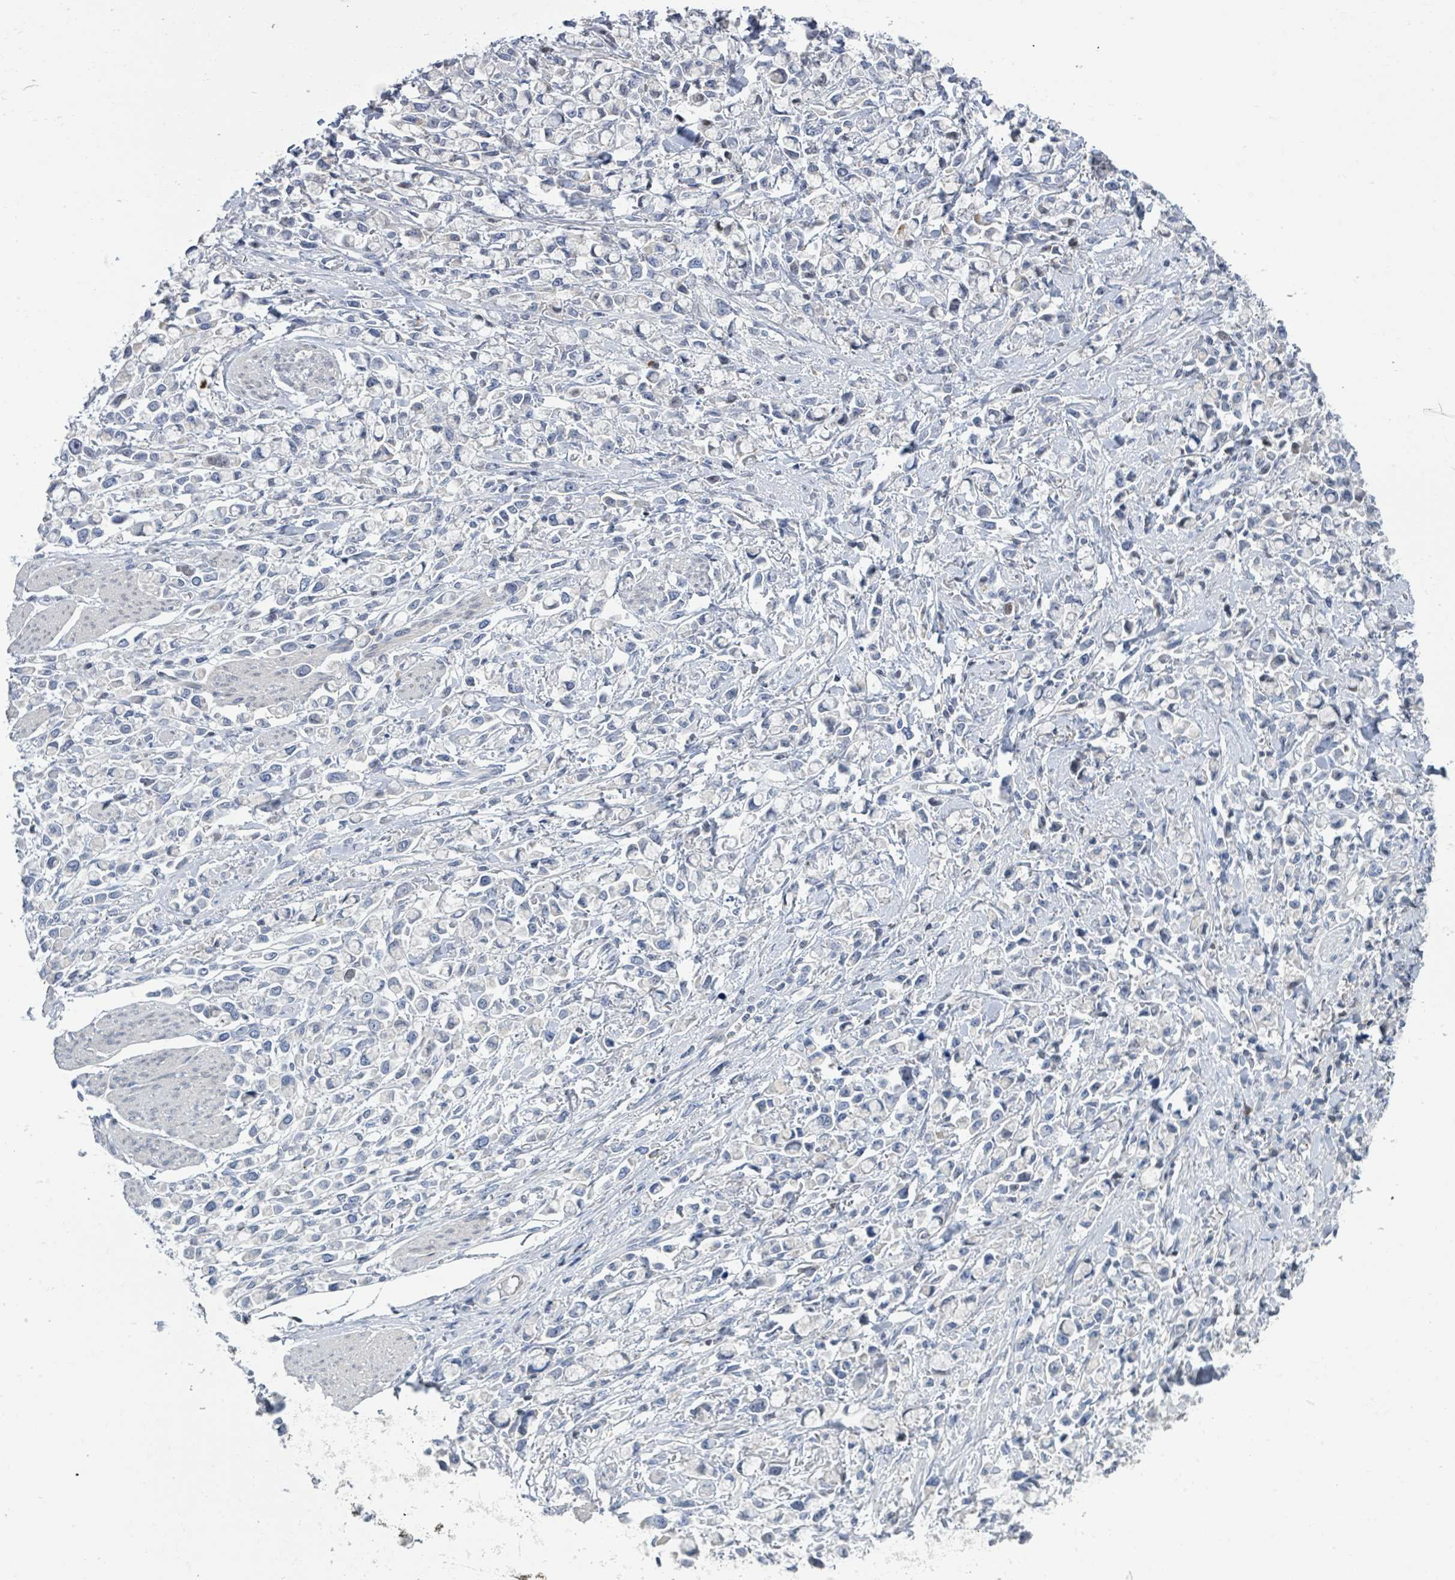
{"staining": {"intensity": "negative", "quantity": "none", "location": "none"}, "tissue": "stomach cancer", "cell_type": "Tumor cells", "image_type": "cancer", "snomed": [{"axis": "morphology", "description": "Adenocarcinoma, NOS"}, {"axis": "topography", "description": "Stomach"}], "caption": "A high-resolution histopathology image shows IHC staining of stomach cancer, which reveals no significant staining in tumor cells. (DAB immunohistochemistry visualized using brightfield microscopy, high magnification).", "gene": "DGKZ", "patient": {"sex": "female", "age": 81}}